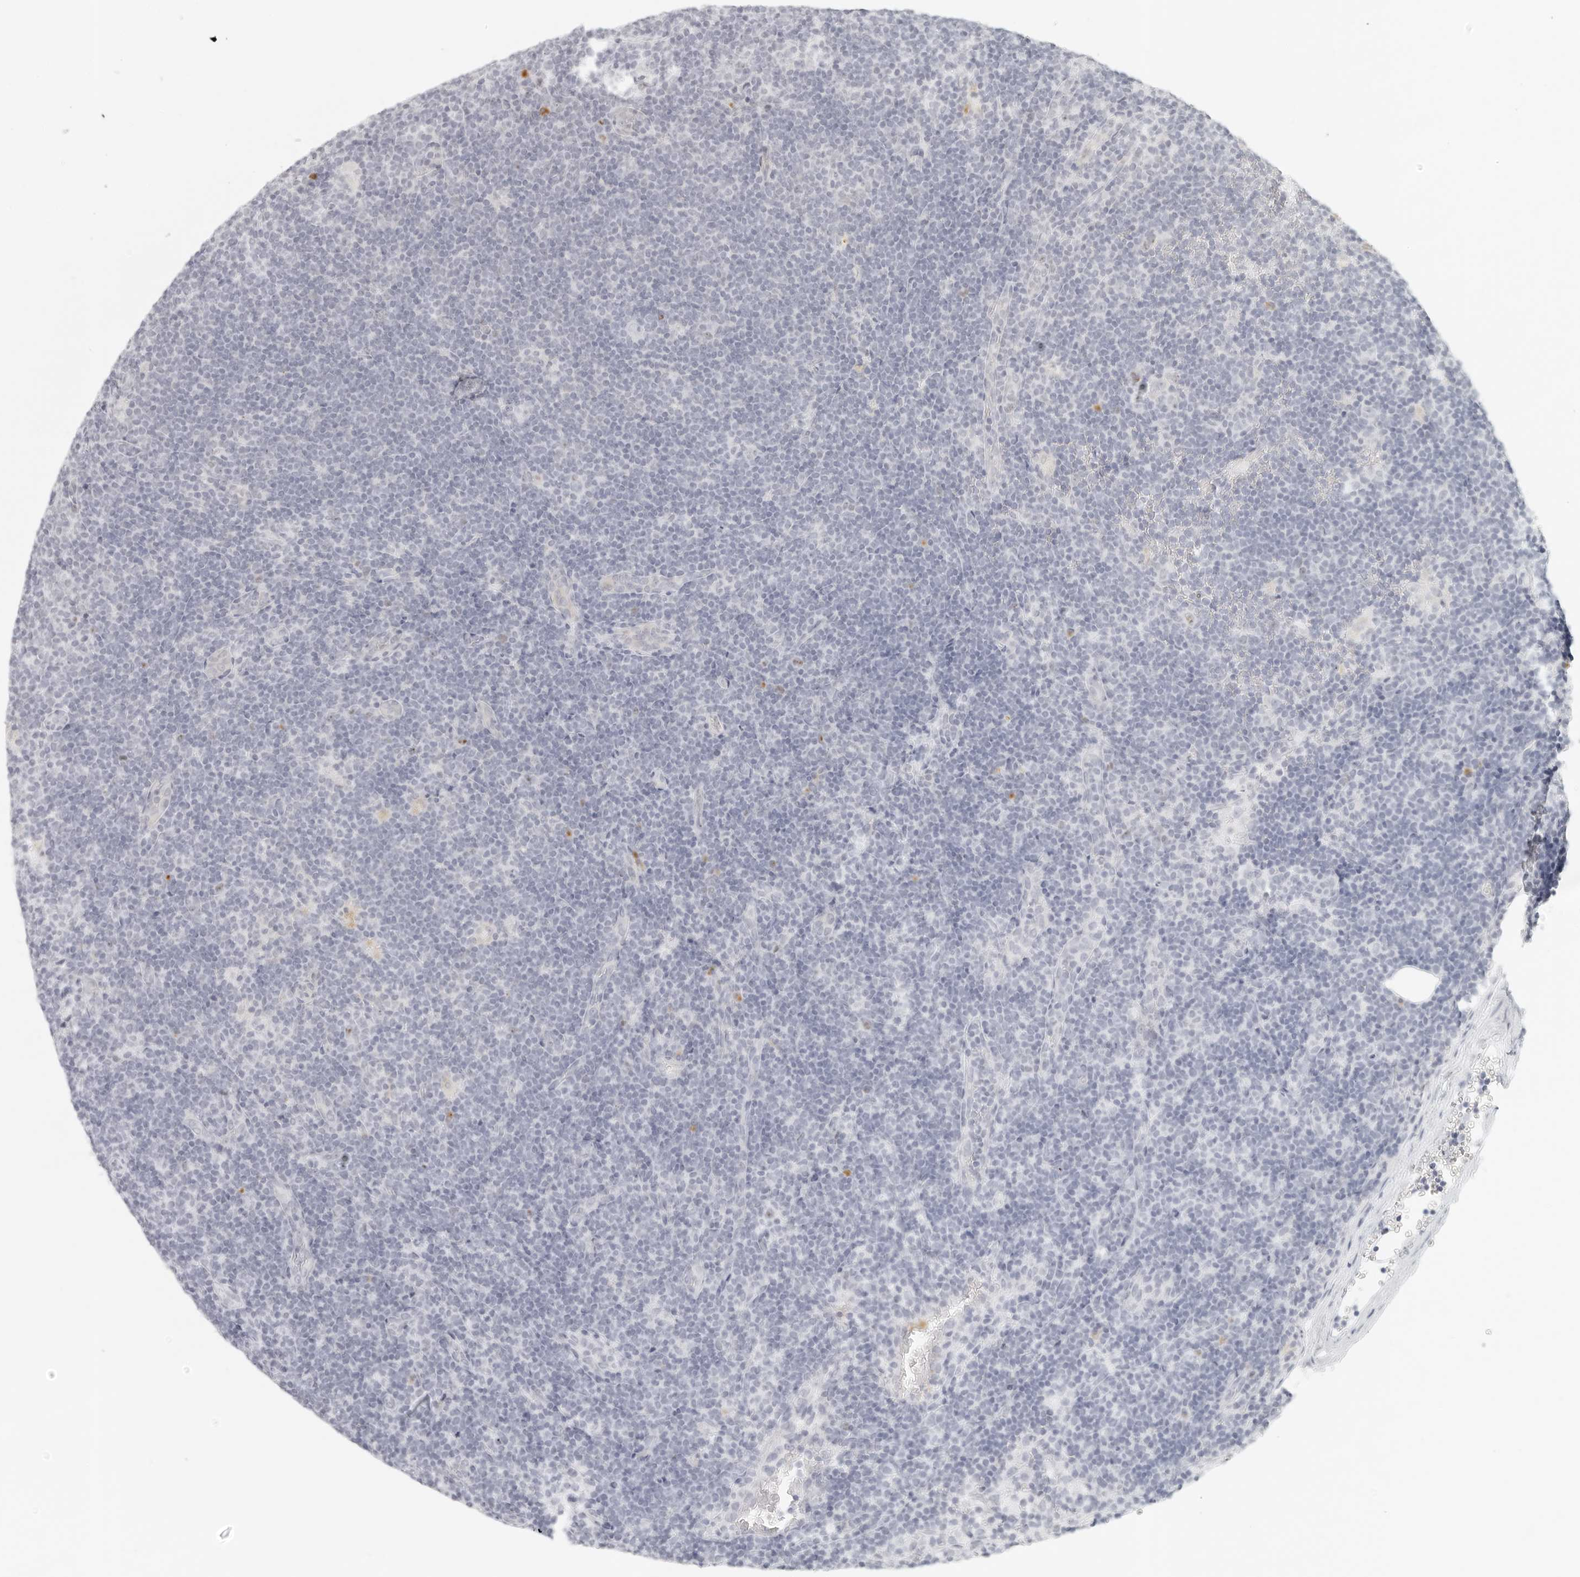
{"staining": {"intensity": "negative", "quantity": "none", "location": "none"}, "tissue": "lymphoma", "cell_type": "Tumor cells", "image_type": "cancer", "snomed": [{"axis": "morphology", "description": "Hodgkin's disease, NOS"}, {"axis": "topography", "description": "Lymph node"}], "caption": "DAB (3,3'-diaminobenzidine) immunohistochemical staining of Hodgkin's disease displays no significant staining in tumor cells. (DAB (3,3'-diaminobenzidine) immunohistochemistry (IHC) visualized using brightfield microscopy, high magnification).", "gene": "ZNF678", "patient": {"sex": "female", "age": 57}}